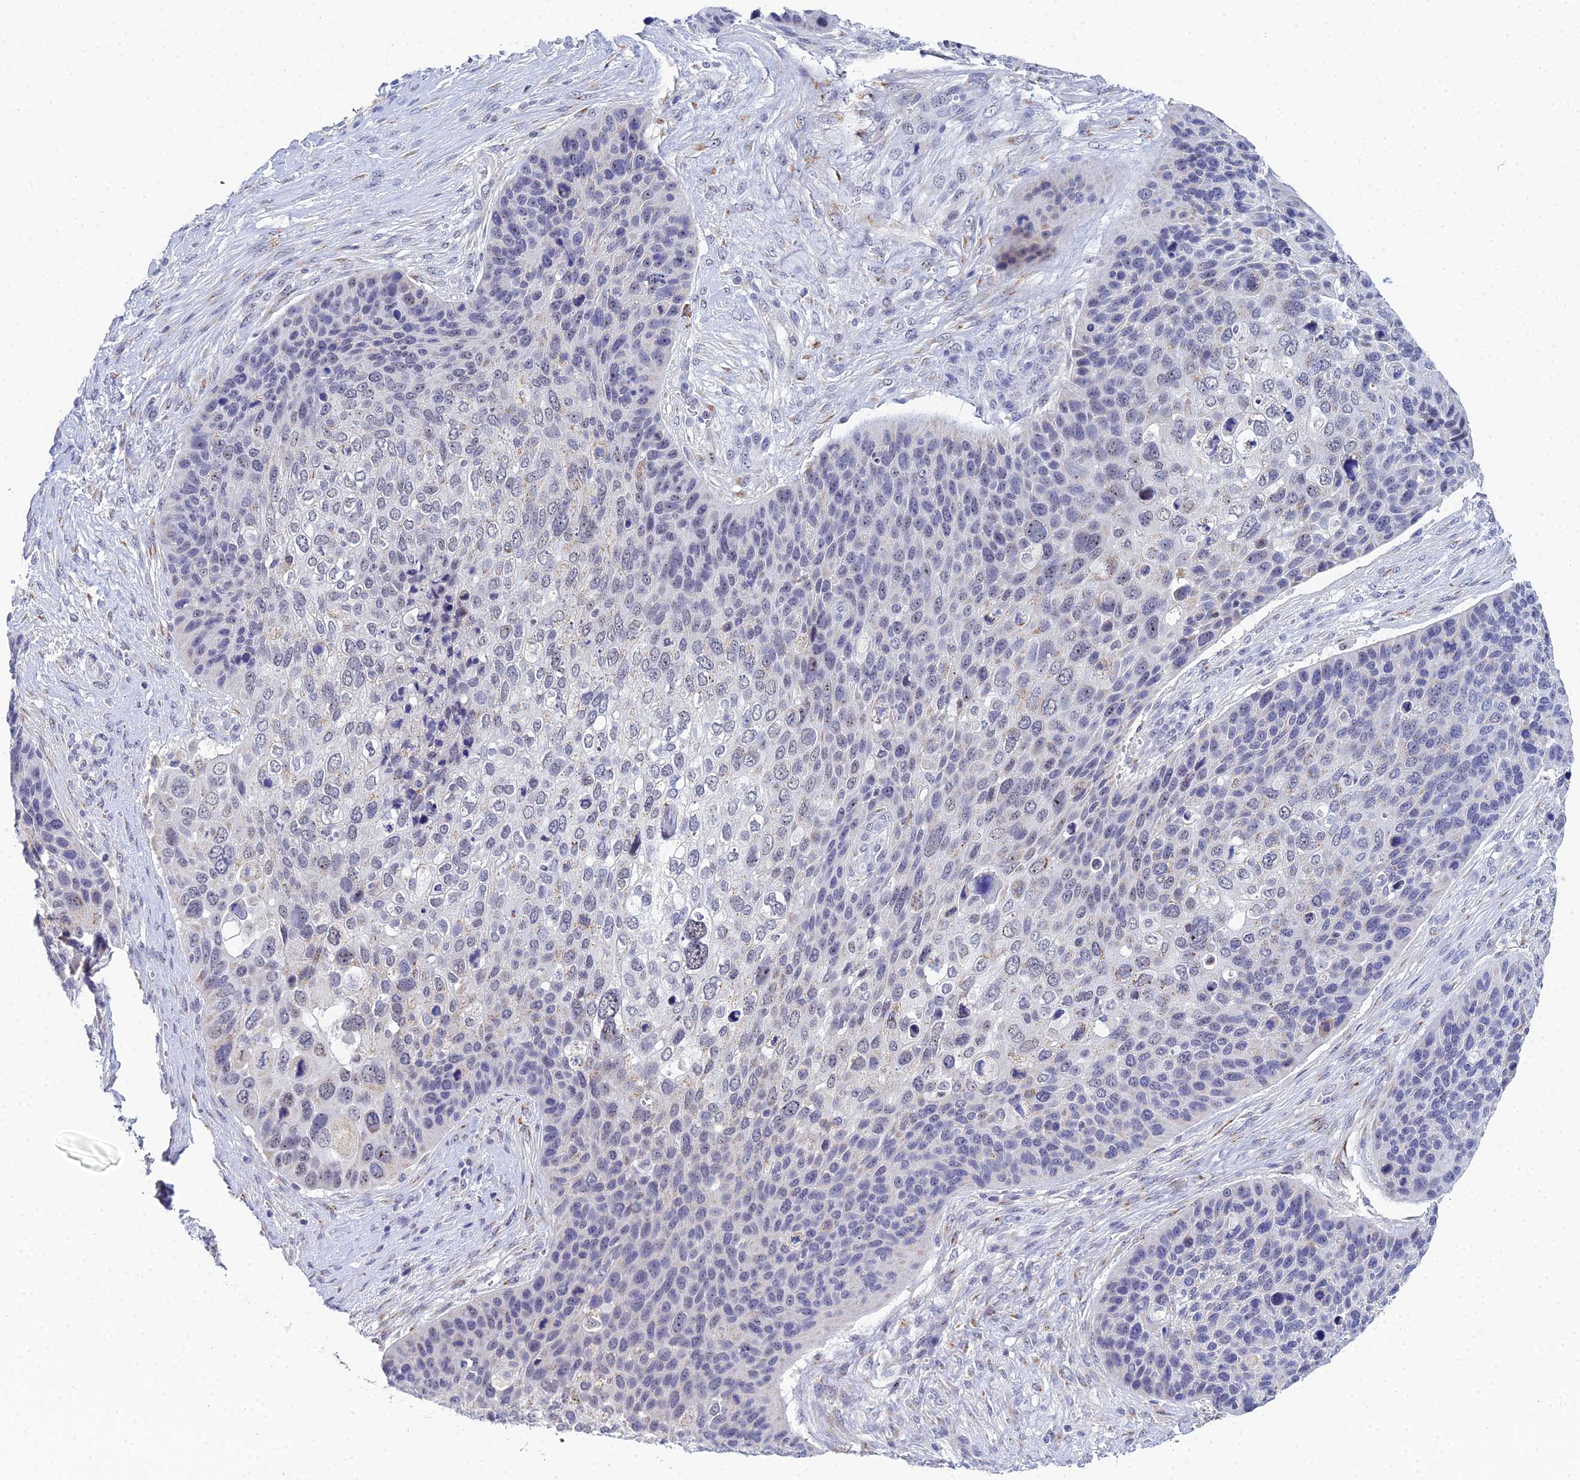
{"staining": {"intensity": "weak", "quantity": "<25%", "location": "cytoplasmic/membranous,nuclear"}, "tissue": "skin cancer", "cell_type": "Tumor cells", "image_type": "cancer", "snomed": [{"axis": "morphology", "description": "Basal cell carcinoma"}, {"axis": "topography", "description": "Skin"}], "caption": "IHC of basal cell carcinoma (skin) exhibits no expression in tumor cells.", "gene": "PLPP4", "patient": {"sex": "female", "age": 74}}